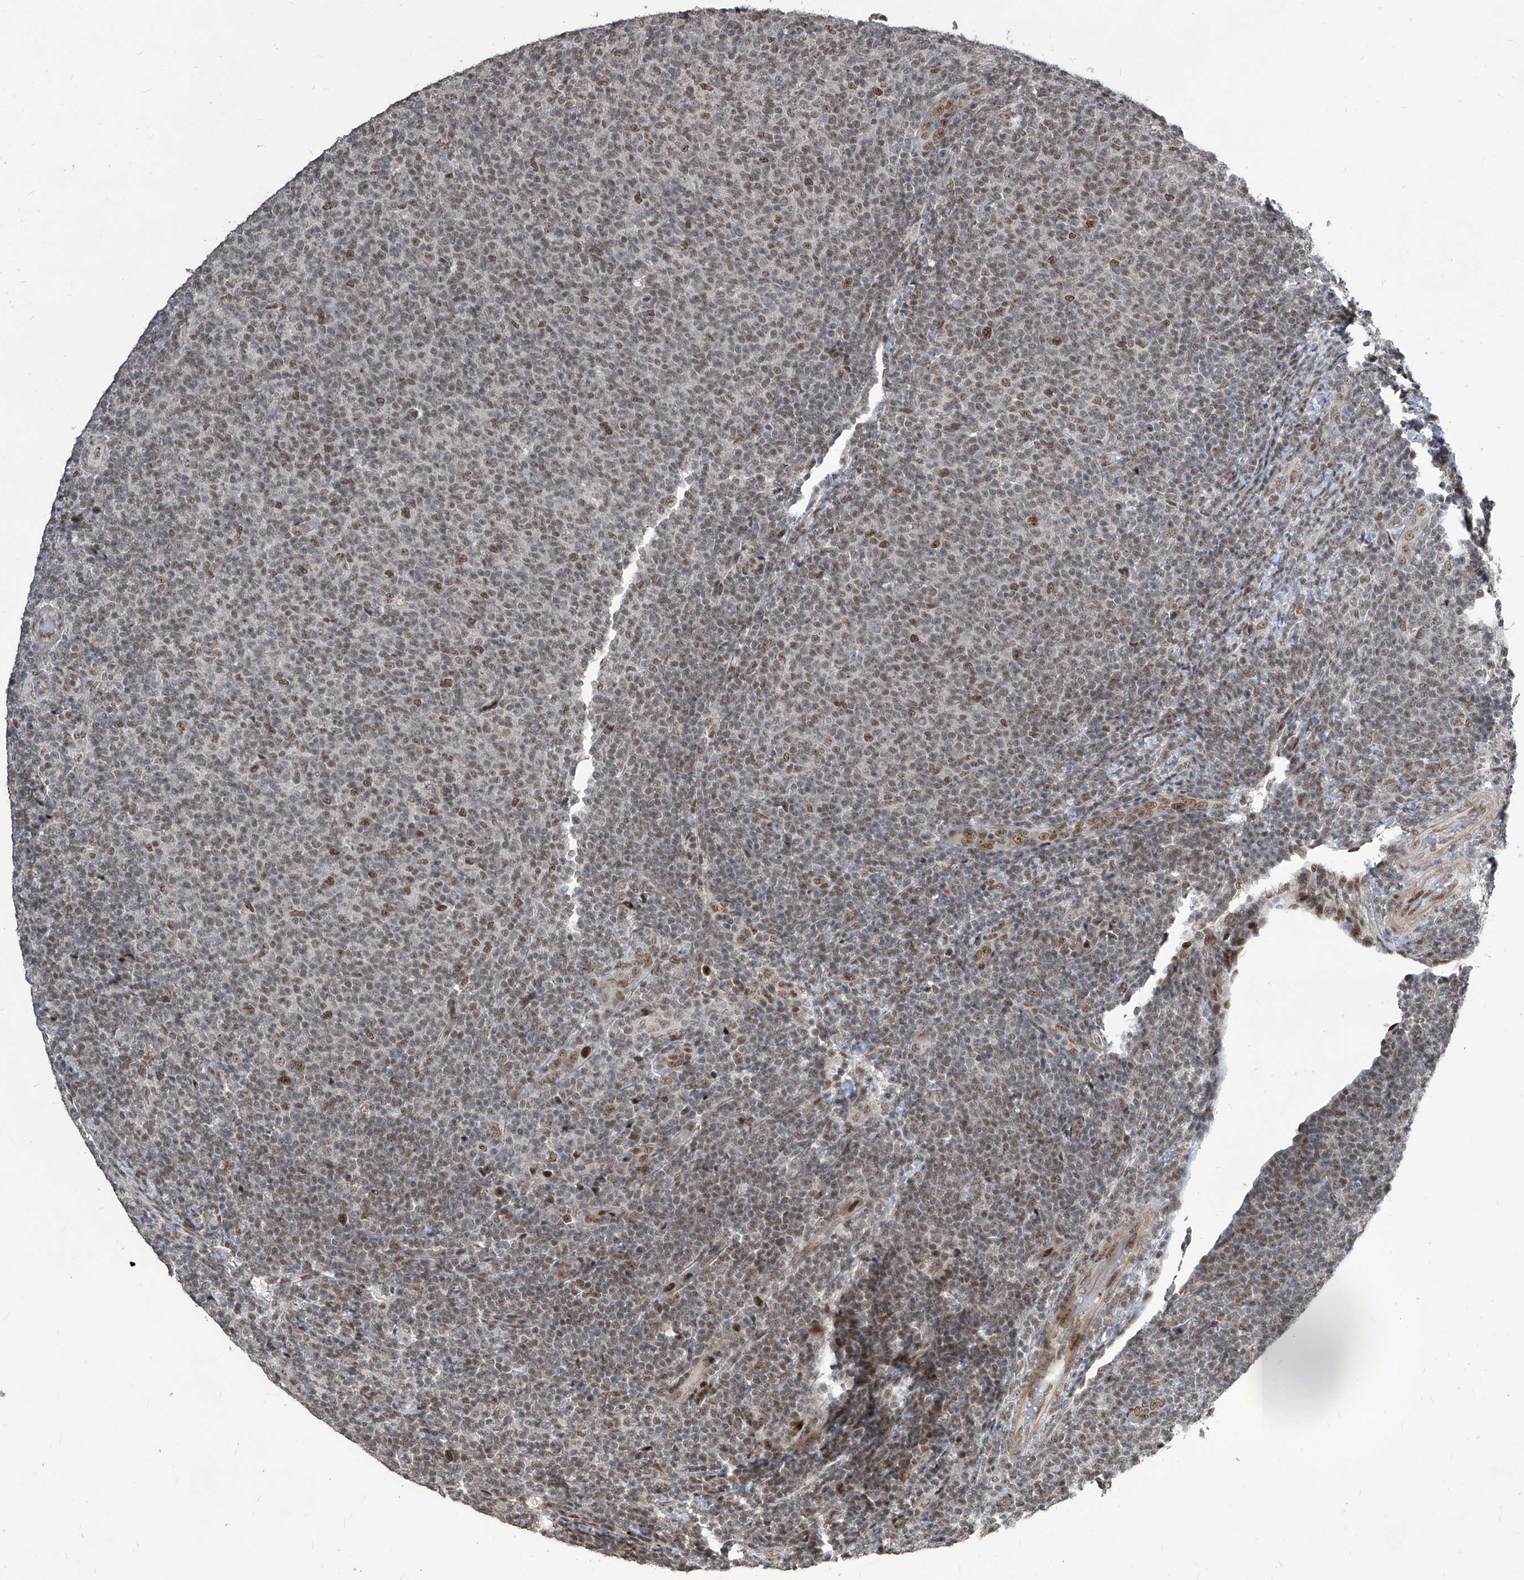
{"staining": {"intensity": "weak", "quantity": ">75%", "location": "nuclear"}, "tissue": "lymphoma", "cell_type": "Tumor cells", "image_type": "cancer", "snomed": [{"axis": "morphology", "description": "Malignant lymphoma, non-Hodgkin's type, Low grade"}, {"axis": "topography", "description": "Lymph node"}], "caption": "Tumor cells exhibit weak nuclear expression in about >75% of cells in lymphoma. The staining was performed using DAB, with brown indicating positive protein expression. Nuclei are stained blue with hematoxylin.", "gene": "IRF2", "patient": {"sex": "male", "age": 66}}